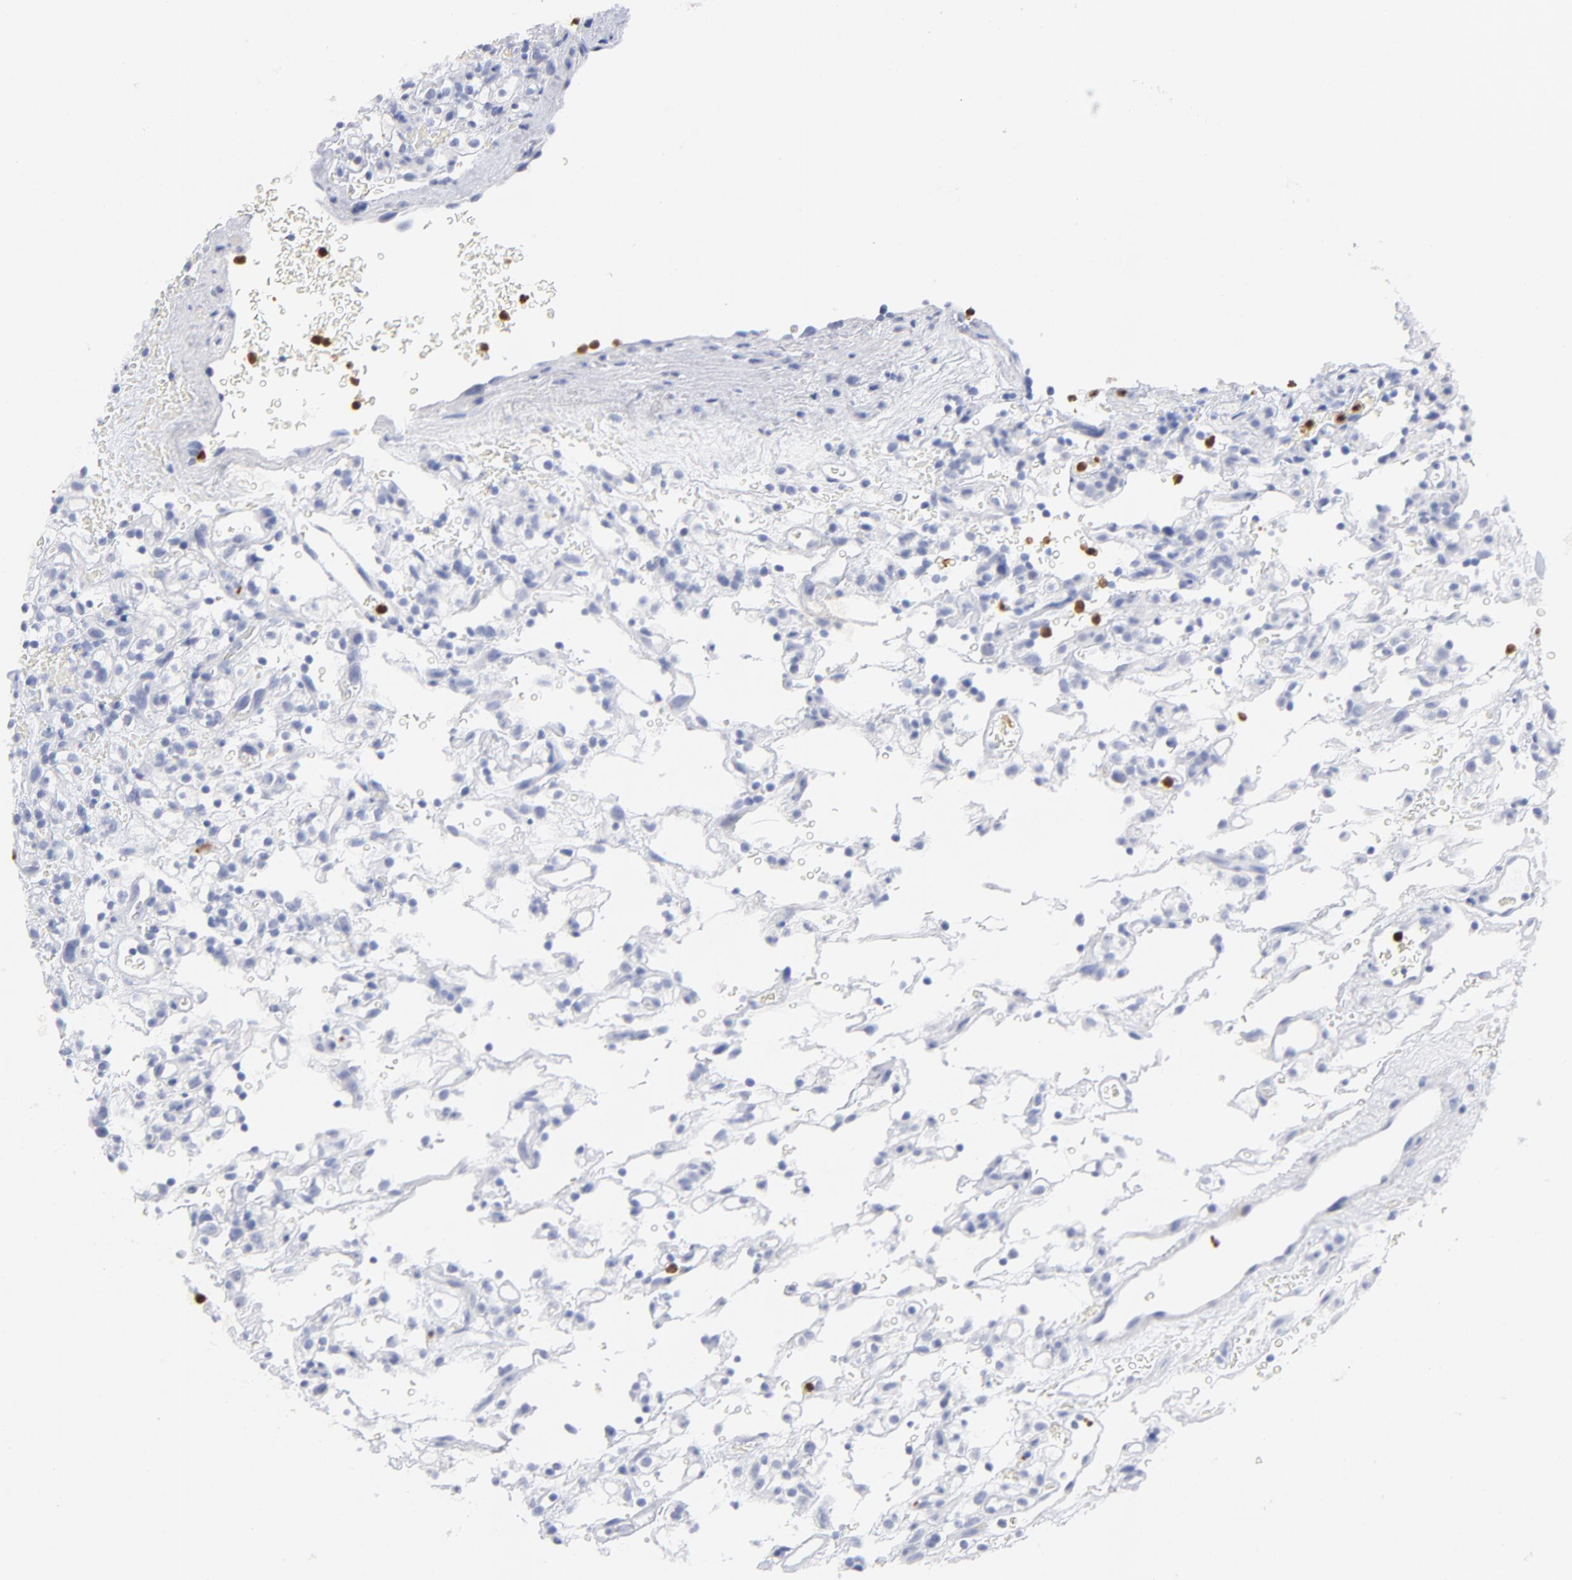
{"staining": {"intensity": "negative", "quantity": "none", "location": "none"}, "tissue": "renal cancer", "cell_type": "Tumor cells", "image_type": "cancer", "snomed": [{"axis": "morphology", "description": "Normal tissue, NOS"}, {"axis": "morphology", "description": "Adenocarcinoma, NOS"}, {"axis": "topography", "description": "Kidney"}], "caption": "Tumor cells show no significant positivity in renal adenocarcinoma.", "gene": "ARG1", "patient": {"sex": "female", "age": 72}}